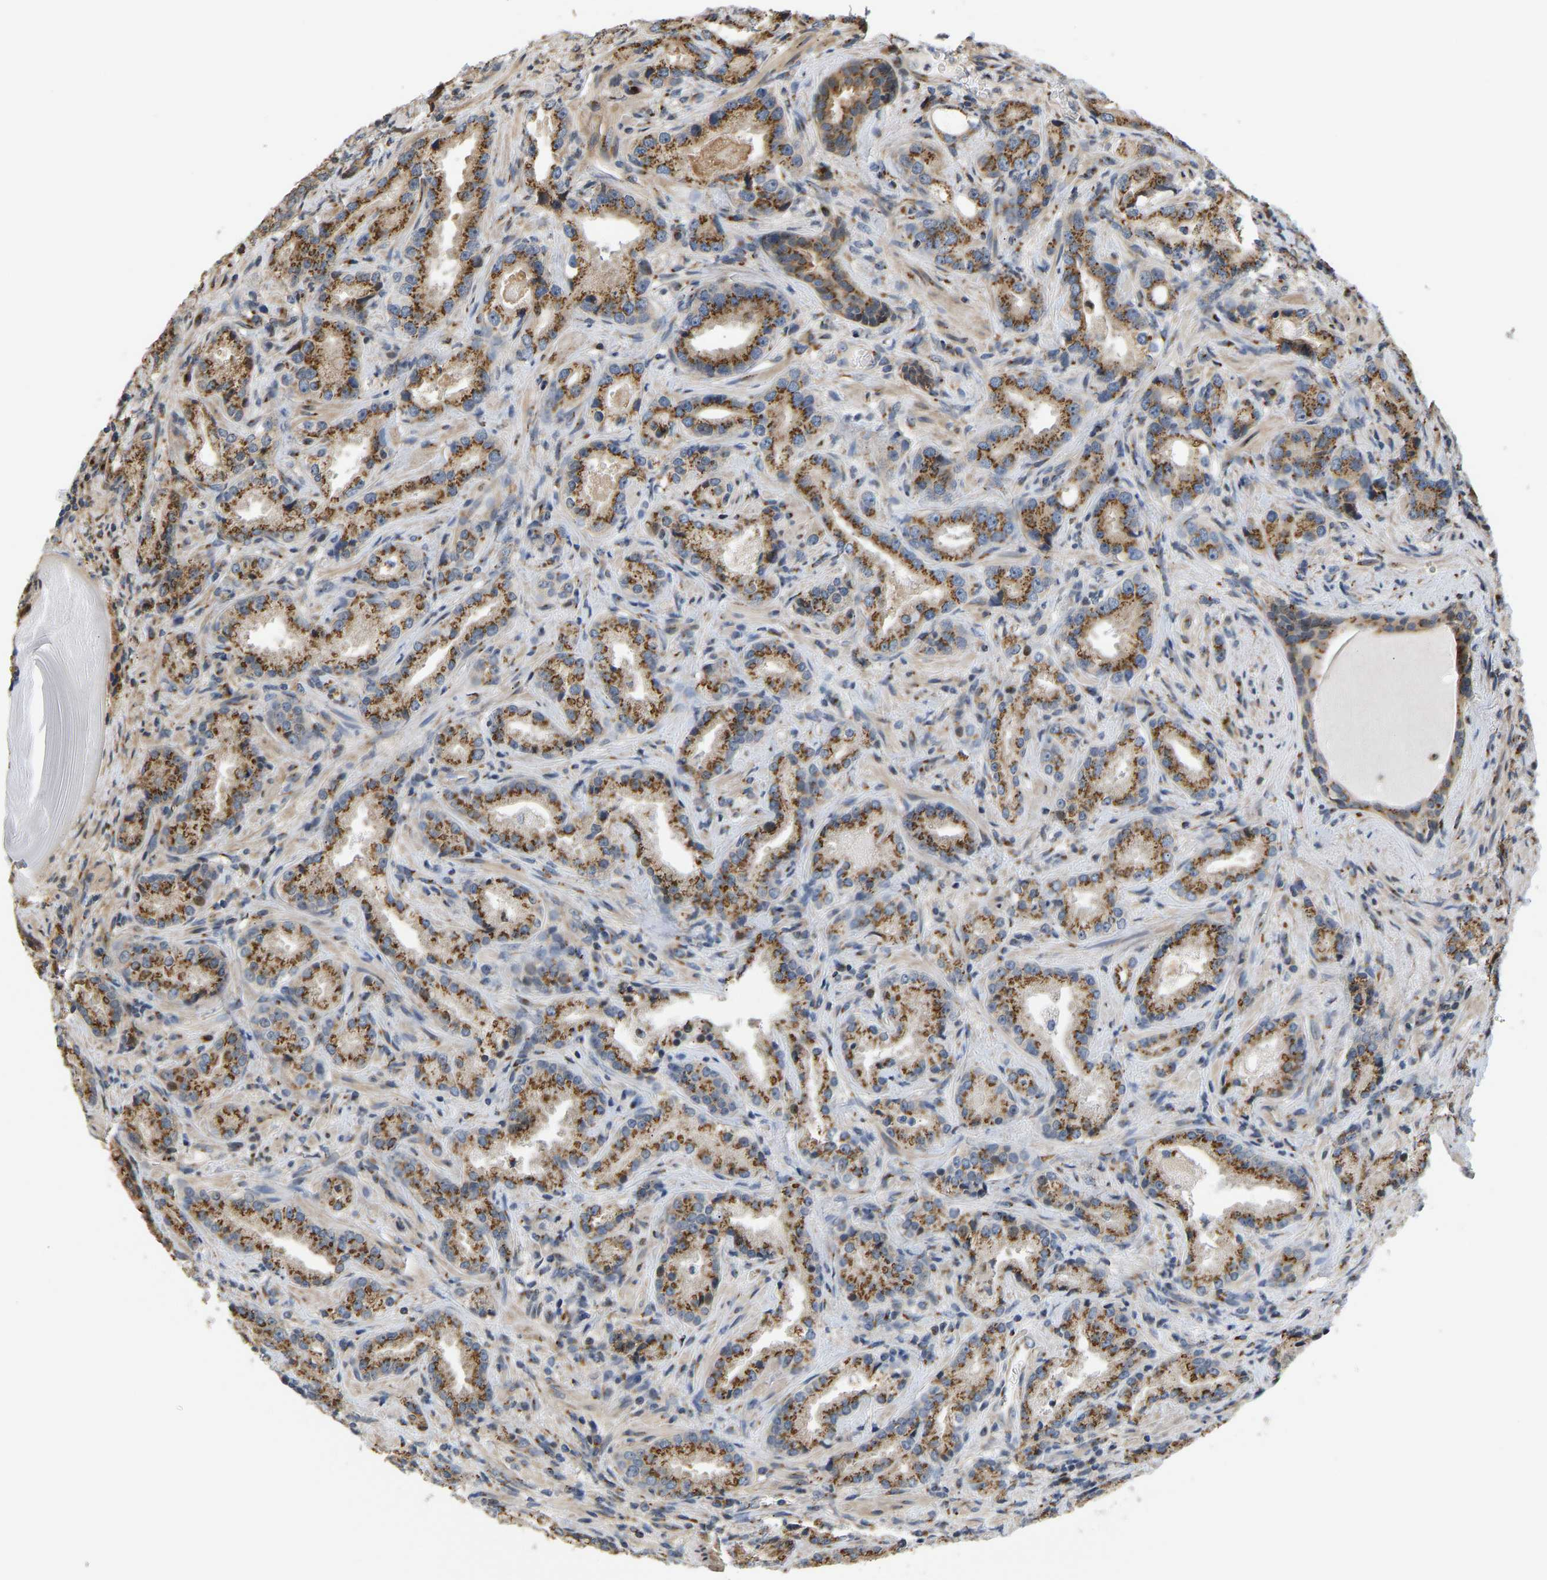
{"staining": {"intensity": "strong", "quantity": ">75%", "location": "cytoplasmic/membranous"}, "tissue": "prostate cancer", "cell_type": "Tumor cells", "image_type": "cancer", "snomed": [{"axis": "morphology", "description": "Adenocarcinoma, High grade"}, {"axis": "topography", "description": "Prostate"}], "caption": "Immunohistochemistry (IHC) staining of prostate cancer (adenocarcinoma (high-grade)), which demonstrates high levels of strong cytoplasmic/membranous positivity in approximately >75% of tumor cells indicating strong cytoplasmic/membranous protein positivity. The staining was performed using DAB (brown) for protein detection and nuclei were counterstained in hematoxylin (blue).", "gene": "YIPF4", "patient": {"sex": "male", "age": 63}}